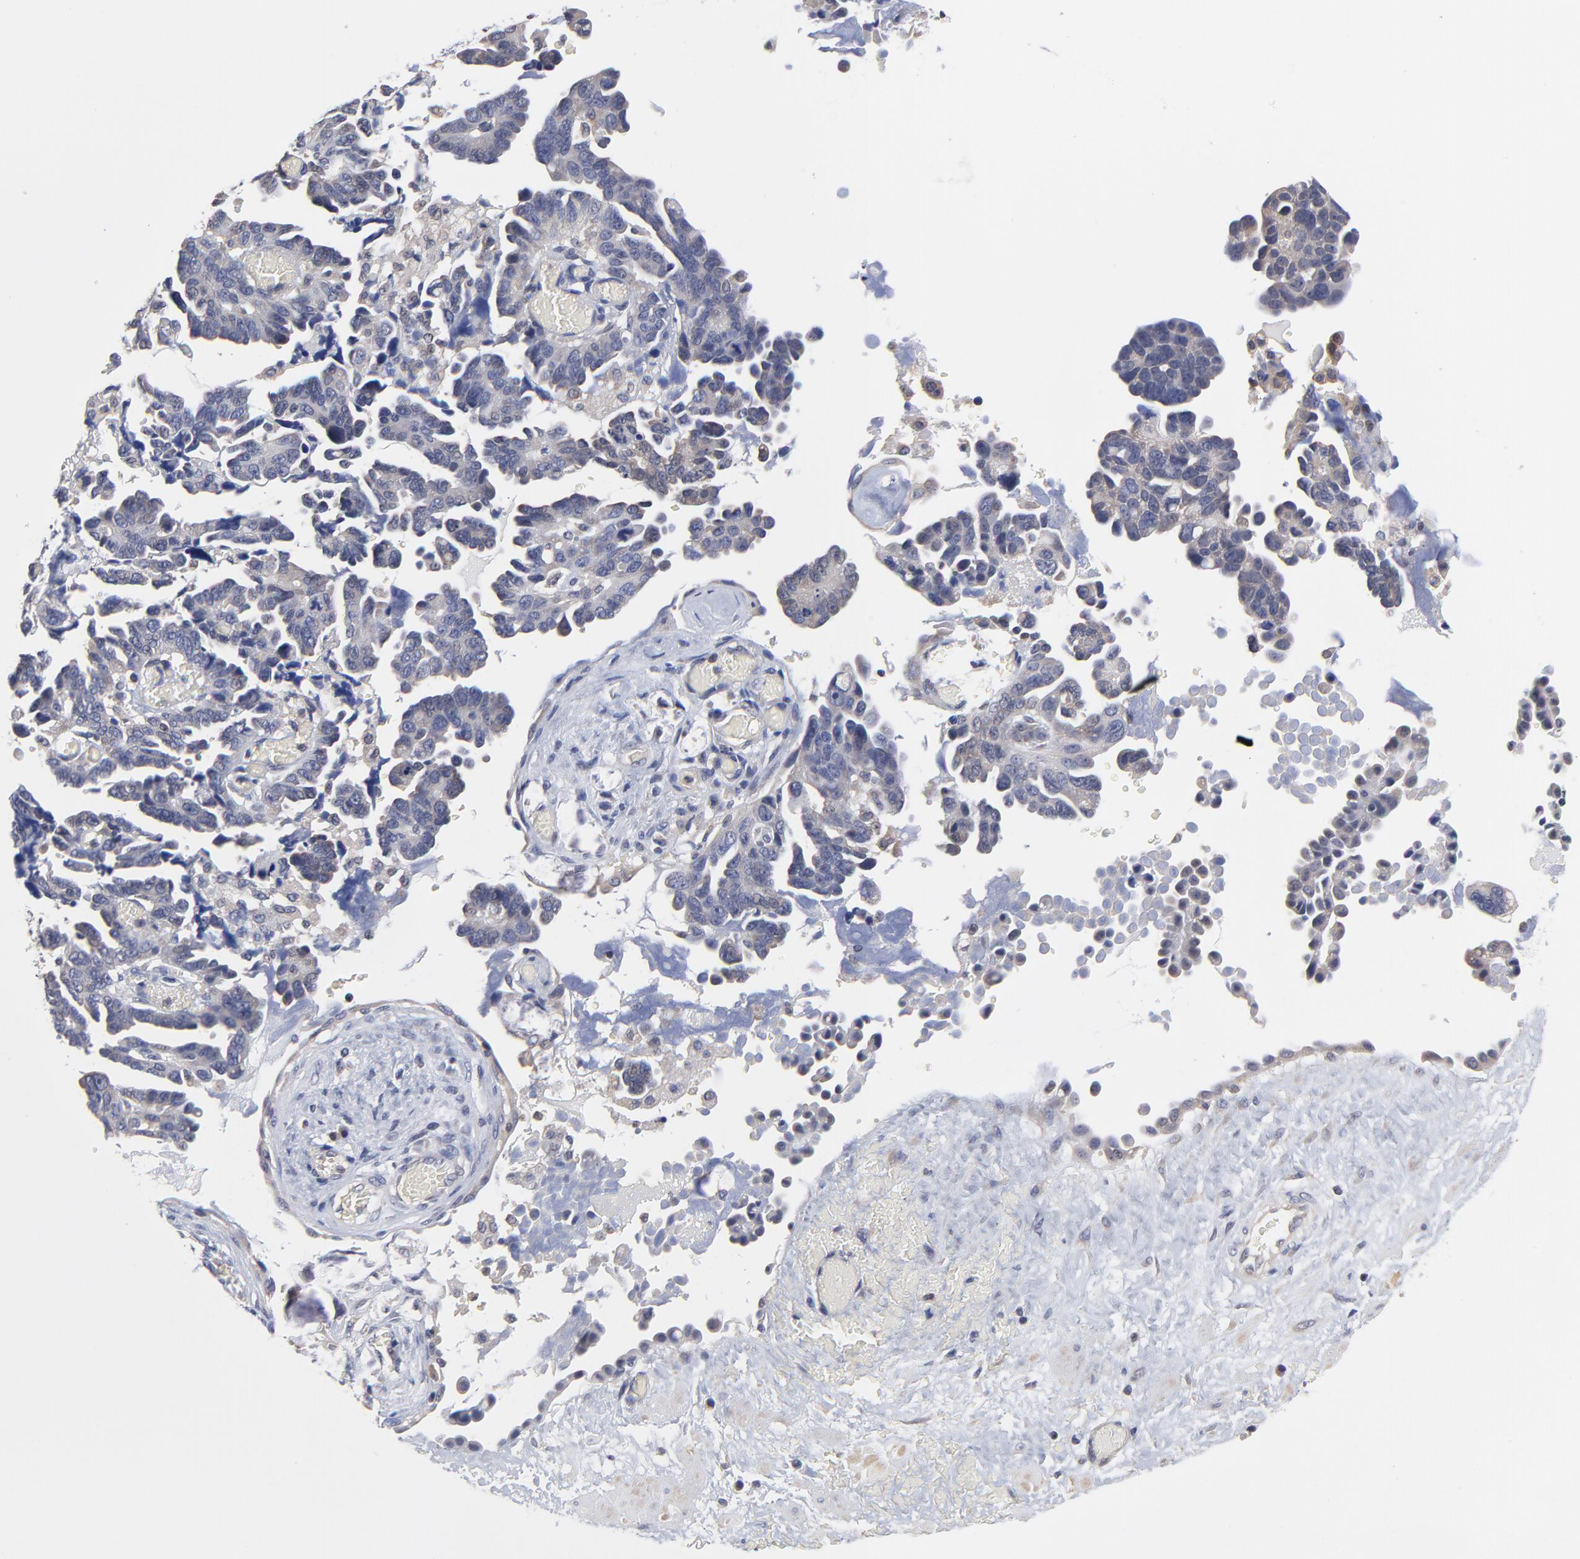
{"staining": {"intensity": "negative", "quantity": "none", "location": "none"}, "tissue": "ovarian cancer", "cell_type": "Tumor cells", "image_type": "cancer", "snomed": [{"axis": "morphology", "description": "Cystadenocarcinoma, serous, NOS"}, {"axis": "topography", "description": "Ovary"}], "caption": "Tumor cells are negative for brown protein staining in ovarian cancer (serous cystadenocarcinoma).", "gene": "PCMT1", "patient": {"sex": "female", "age": 63}}